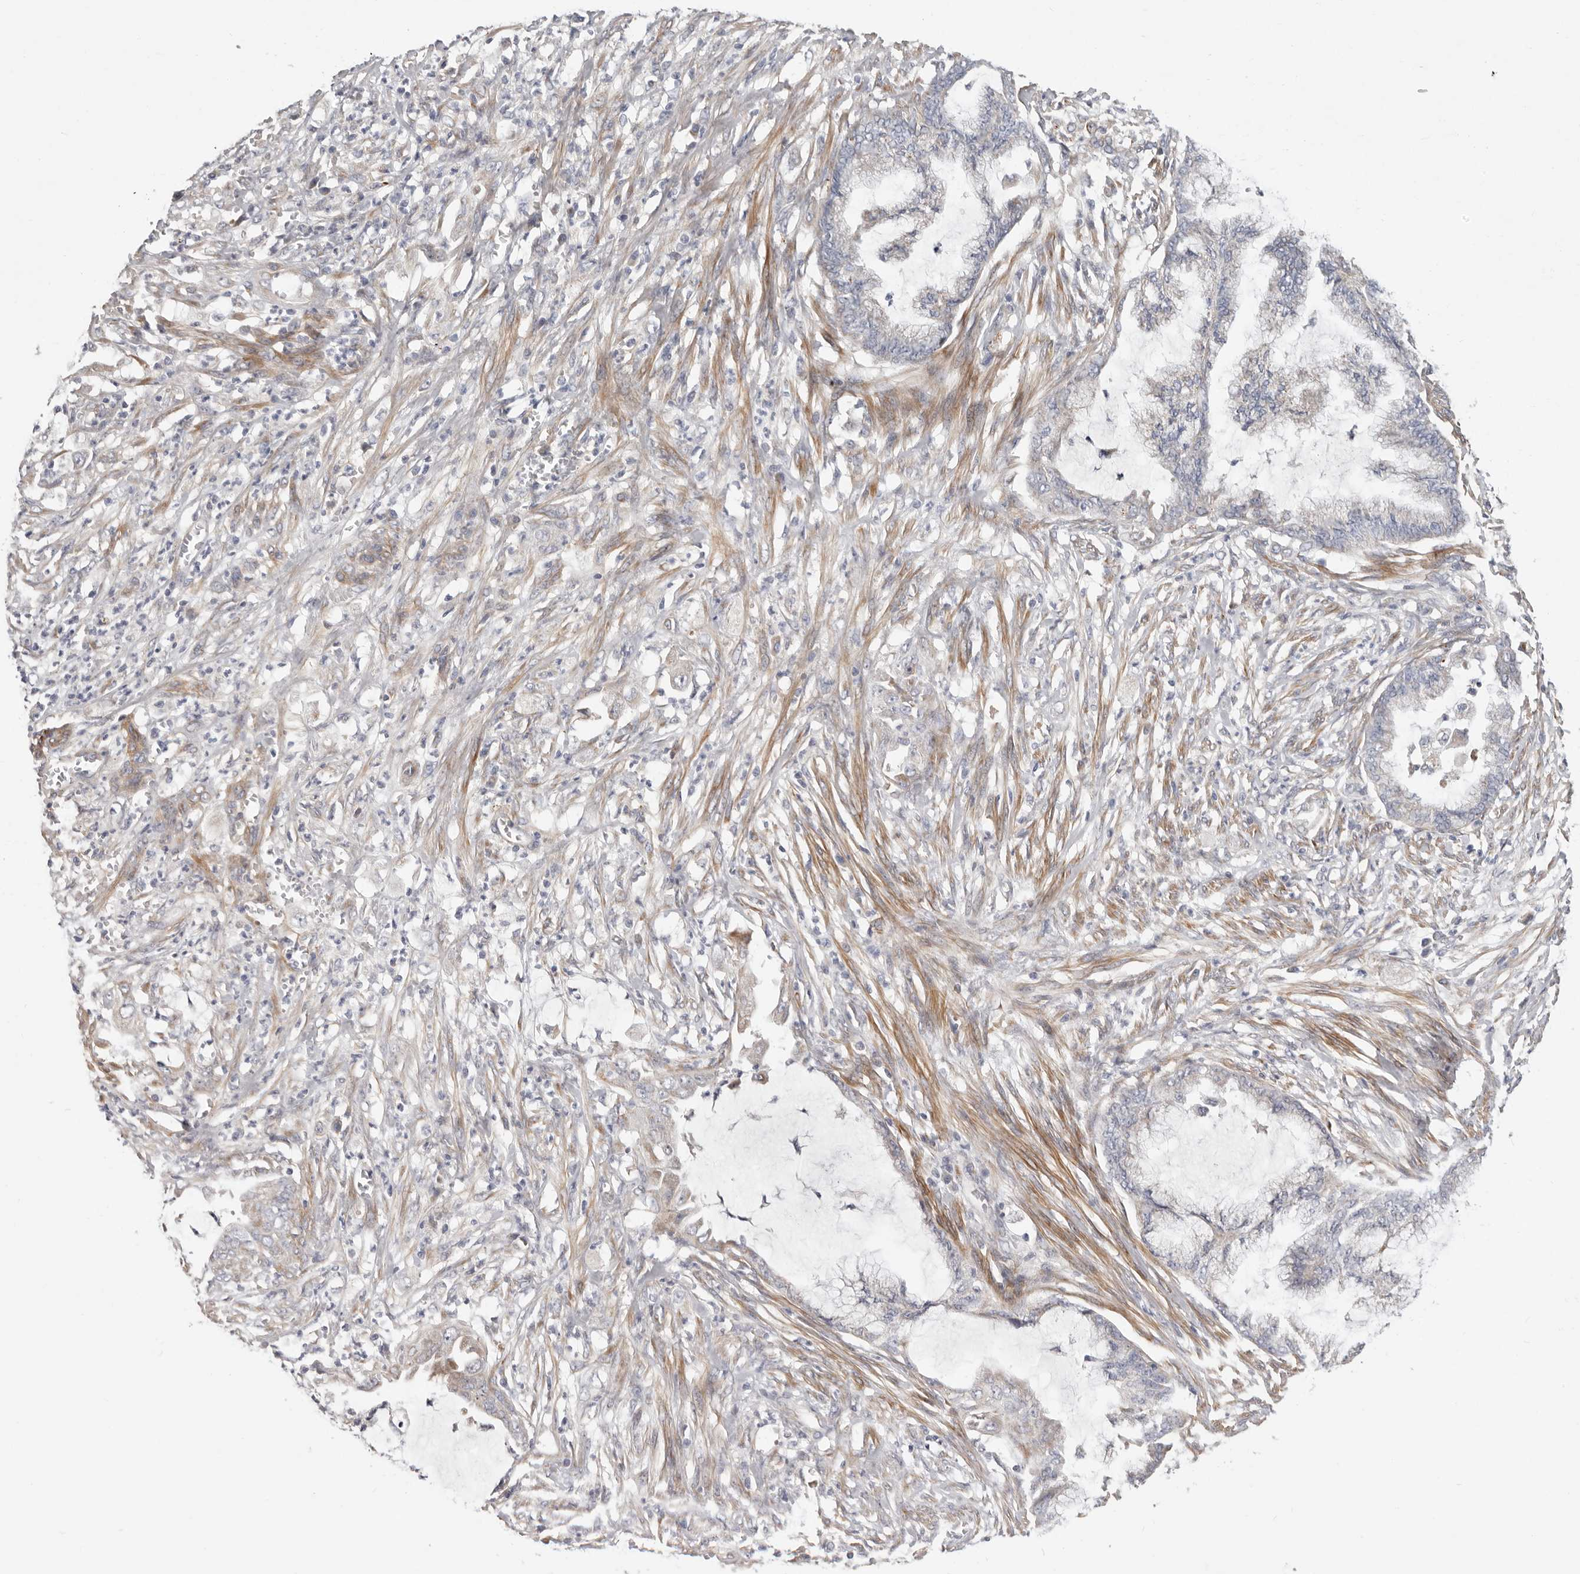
{"staining": {"intensity": "negative", "quantity": "none", "location": "none"}, "tissue": "endometrial cancer", "cell_type": "Tumor cells", "image_type": "cancer", "snomed": [{"axis": "morphology", "description": "Adenocarcinoma, NOS"}, {"axis": "topography", "description": "Endometrium"}], "caption": "The image displays no significant staining in tumor cells of endometrial cancer (adenocarcinoma).", "gene": "MRPS10", "patient": {"sex": "female", "age": 86}}